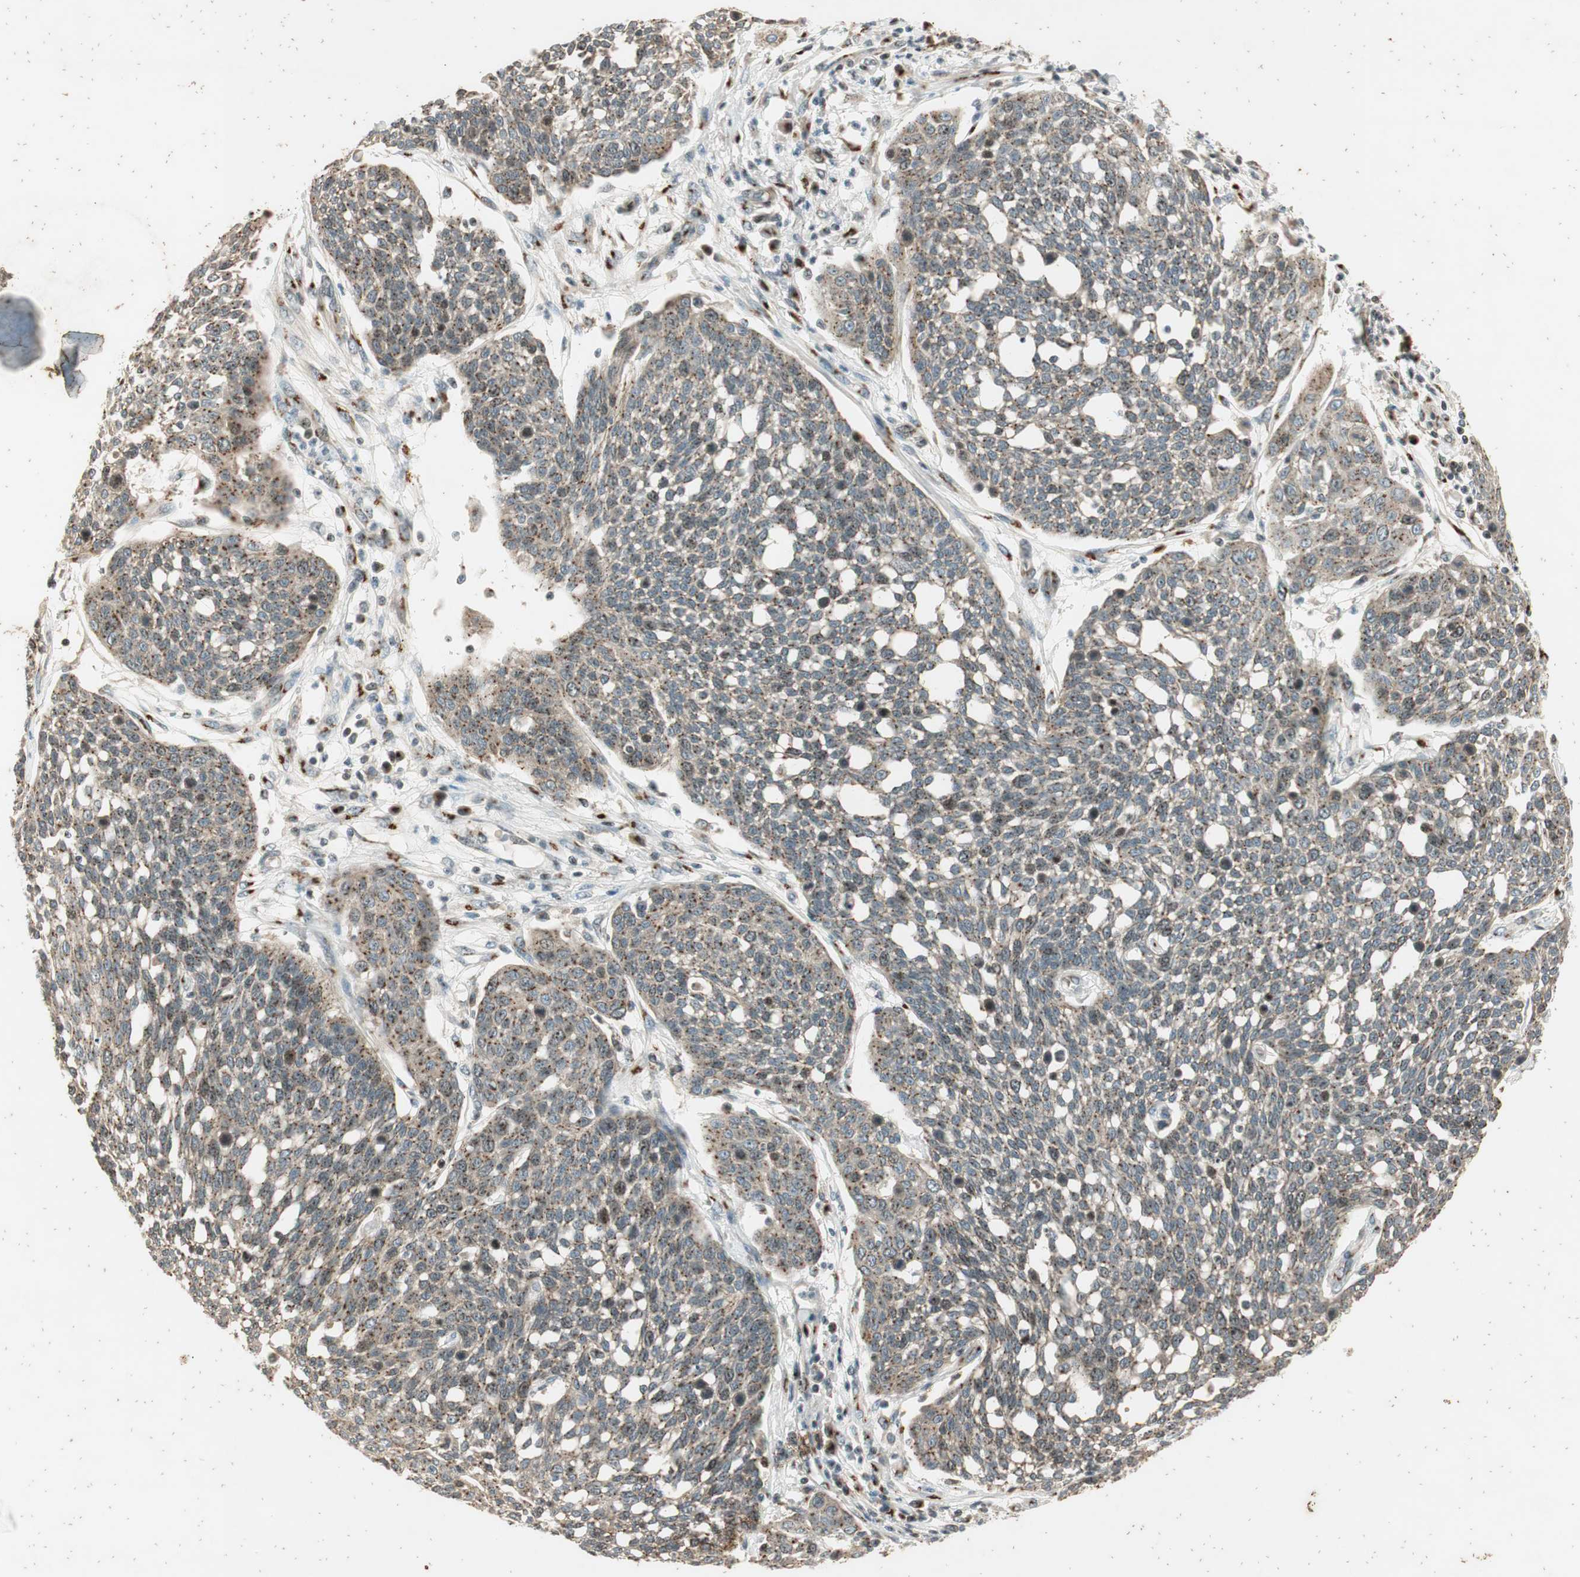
{"staining": {"intensity": "weak", "quantity": ">75%", "location": "cytoplasmic/membranous"}, "tissue": "cervical cancer", "cell_type": "Tumor cells", "image_type": "cancer", "snomed": [{"axis": "morphology", "description": "Squamous cell carcinoma, NOS"}, {"axis": "topography", "description": "Cervix"}], "caption": "DAB immunohistochemical staining of cervical squamous cell carcinoma displays weak cytoplasmic/membranous protein expression in about >75% of tumor cells.", "gene": "NEO1", "patient": {"sex": "female", "age": 34}}